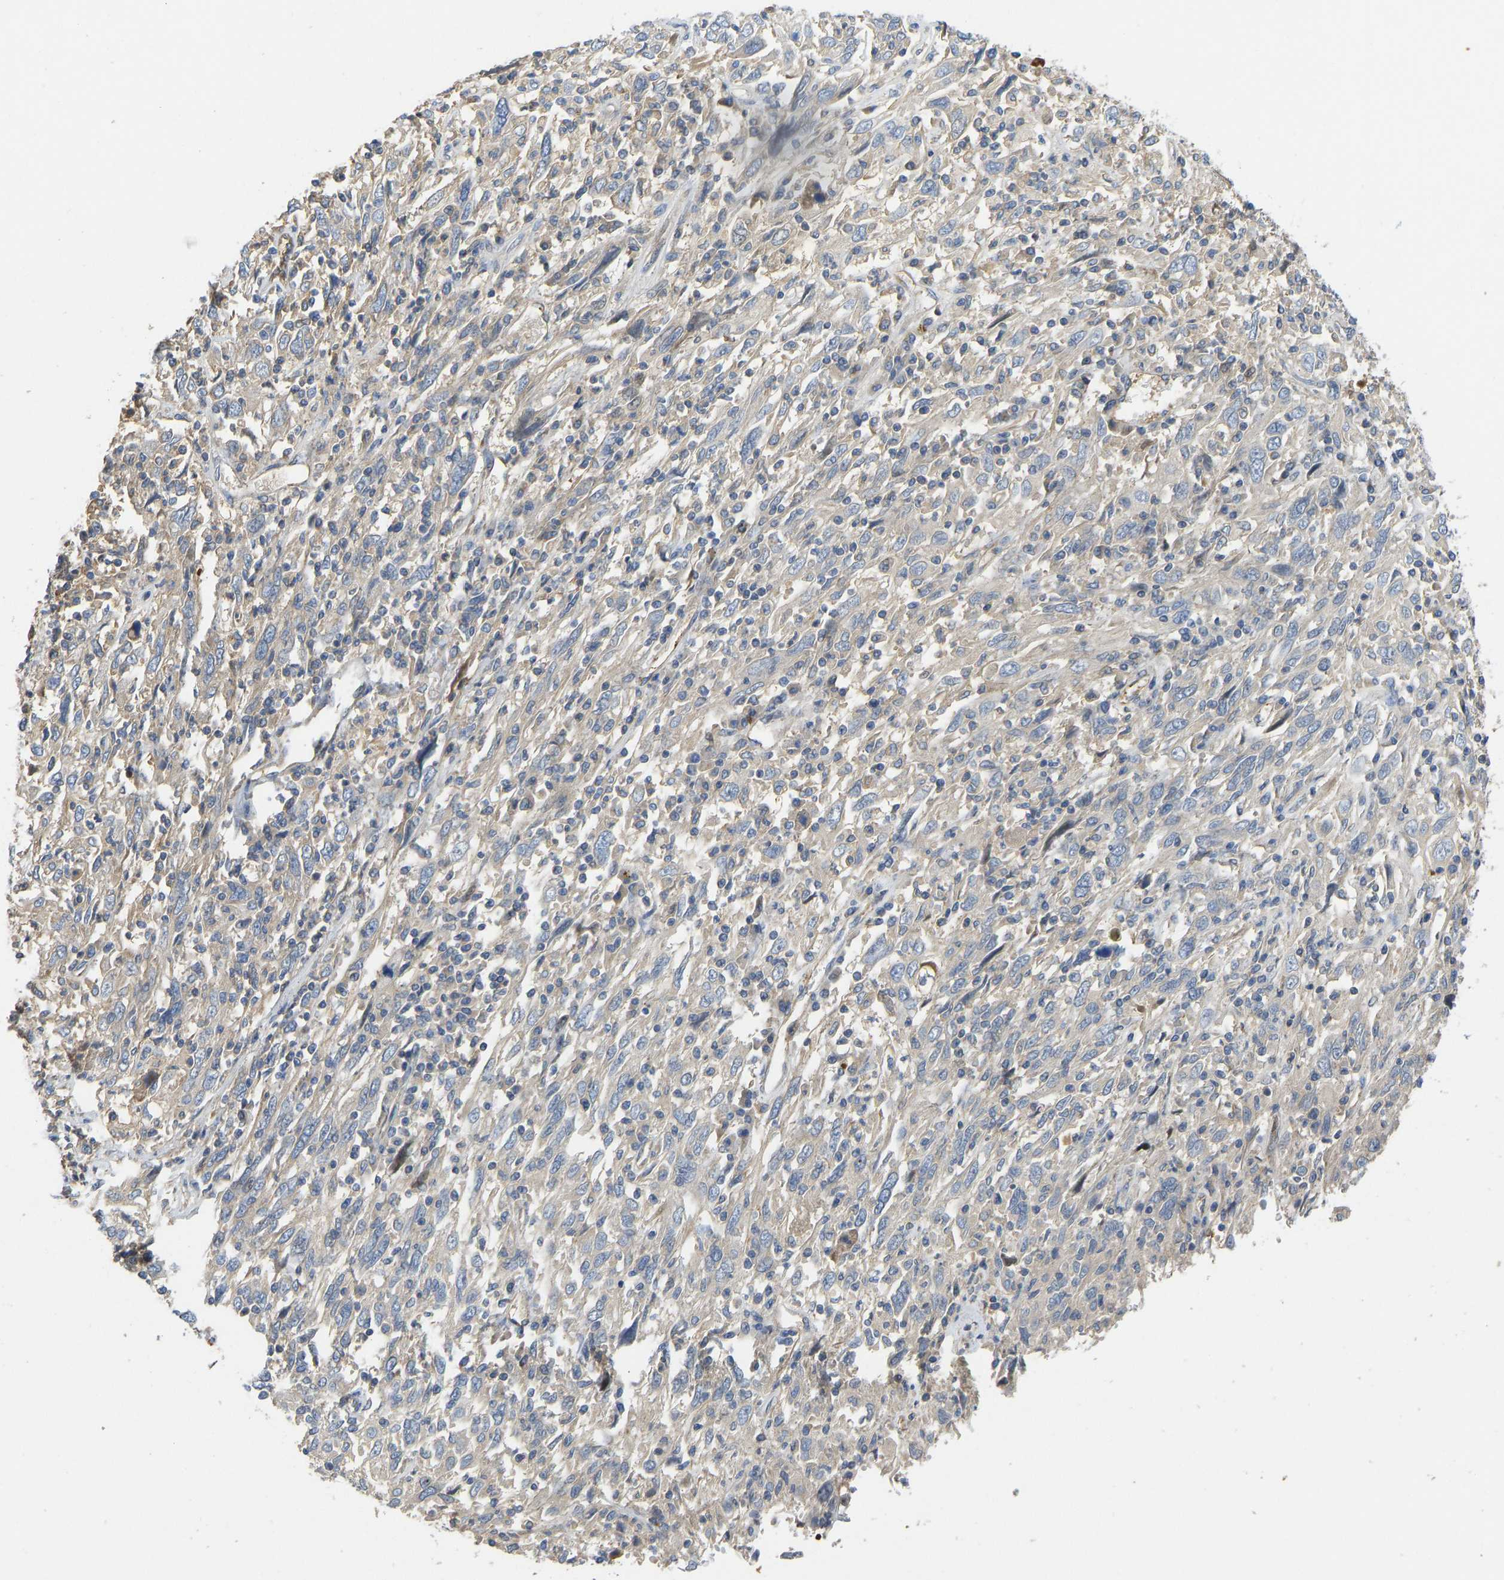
{"staining": {"intensity": "negative", "quantity": "none", "location": "none"}, "tissue": "cervical cancer", "cell_type": "Tumor cells", "image_type": "cancer", "snomed": [{"axis": "morphology", "description": "Squamous cell carcinoma, NOS"}, {"axis": "topography", "description": "Cervix"}], "caption": "There is no significant expression in tumor cells of cervical cancer.", "gene": "VCPKMT", "patient": {"sex": "female", "age": 46}}